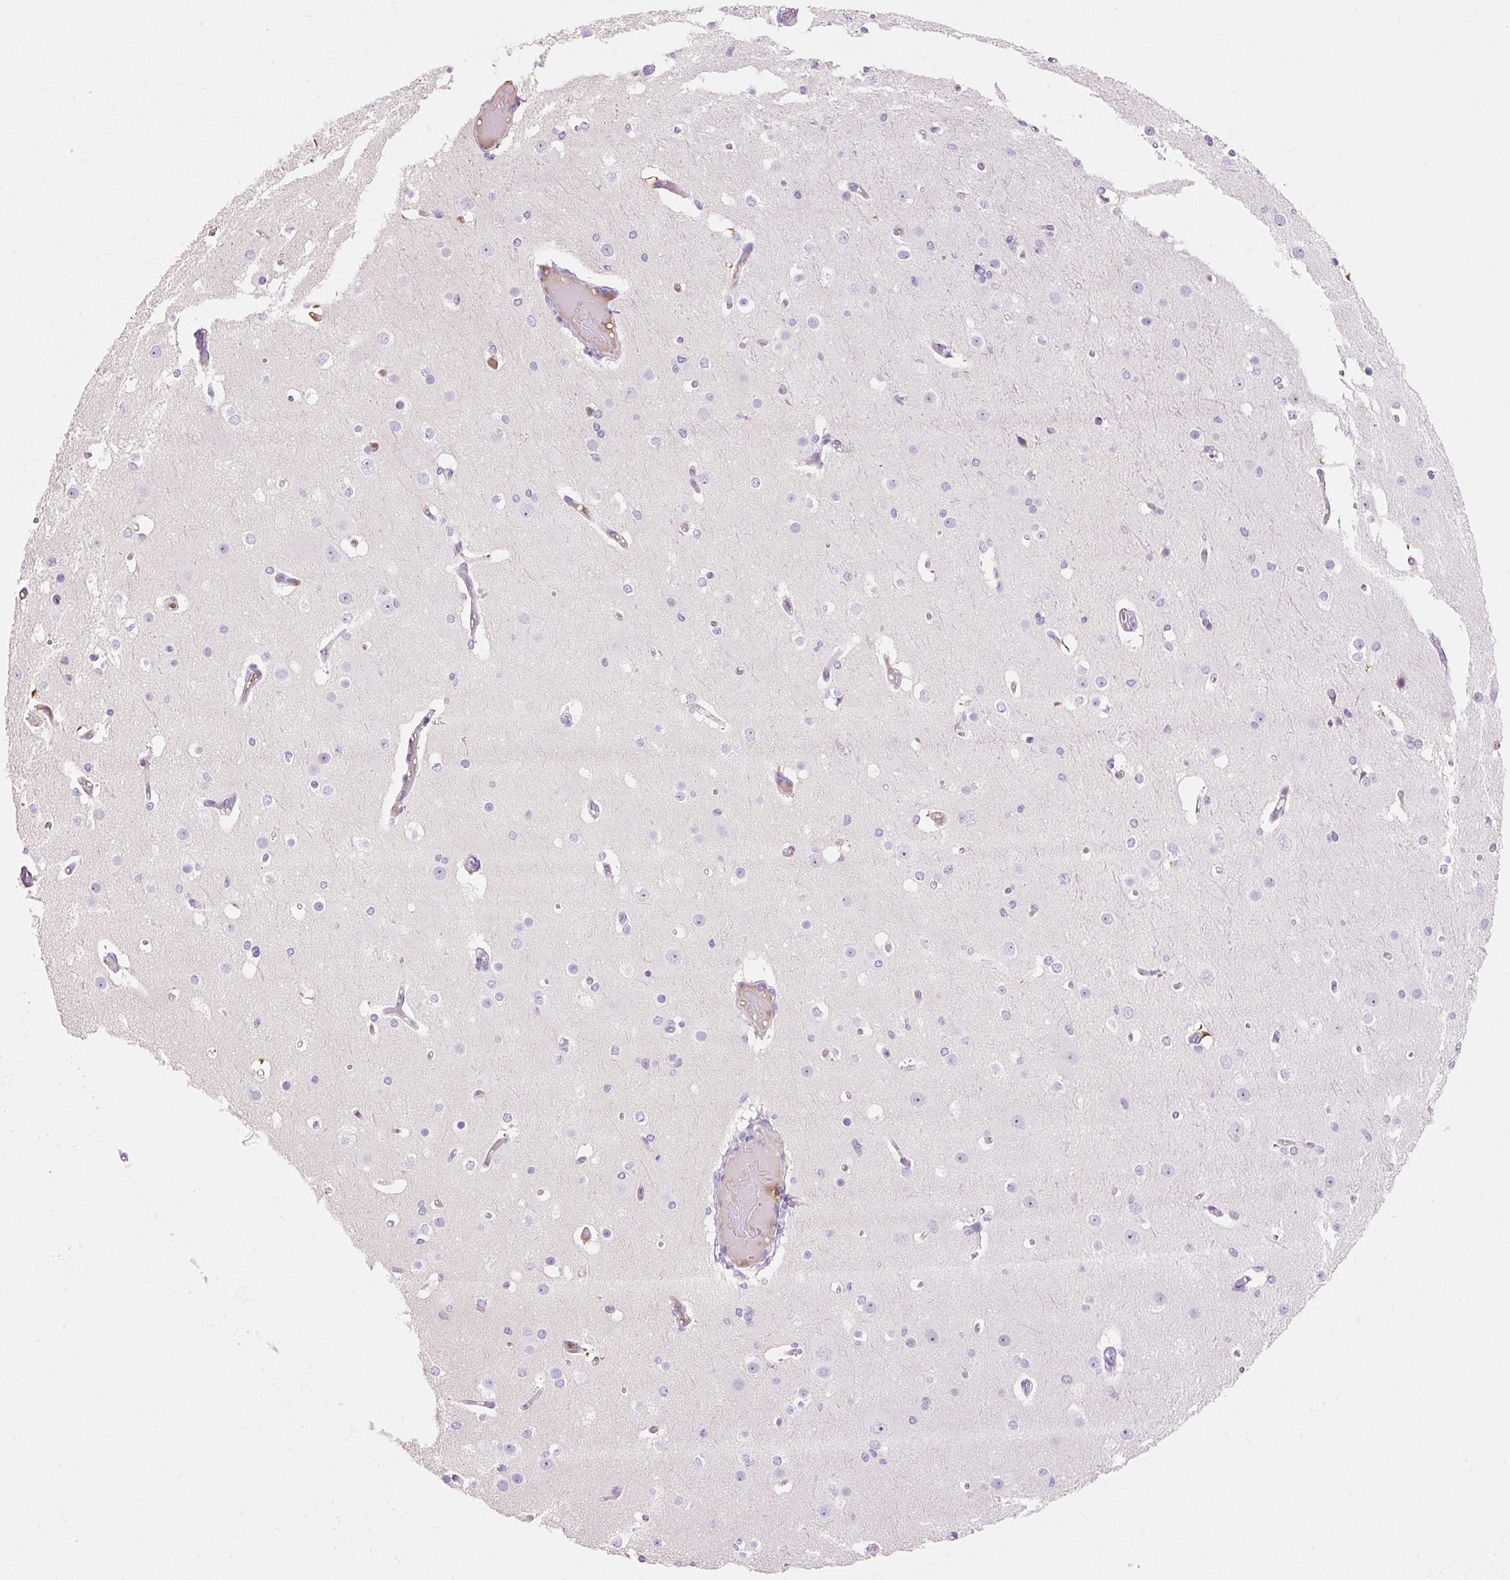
{"staining": {"intensity": "negative", "quantity": "none", "location": "none"}, "tissue": "cerebral cortex", "cell_type": "Endothelial cells", "image_type": "normal", "snomed": [{"axis": "morphology", "description": "Normal tissue, NOS"}, {"axis": "morphology", "description": "Inflammation, NOS"}, {"axis": "topography", "description": "Cerebral cortex"}], "caption": "This is a micrograph of IHC staining of unremarkable cerebral cortex, which shows no staining in endothelial cells. (DAB (3,3'-diaminobenzidine) immunohistochemistry, high magnification).", "gene": "ZNF121", "patient": {"sex": "male", "age": 6}}